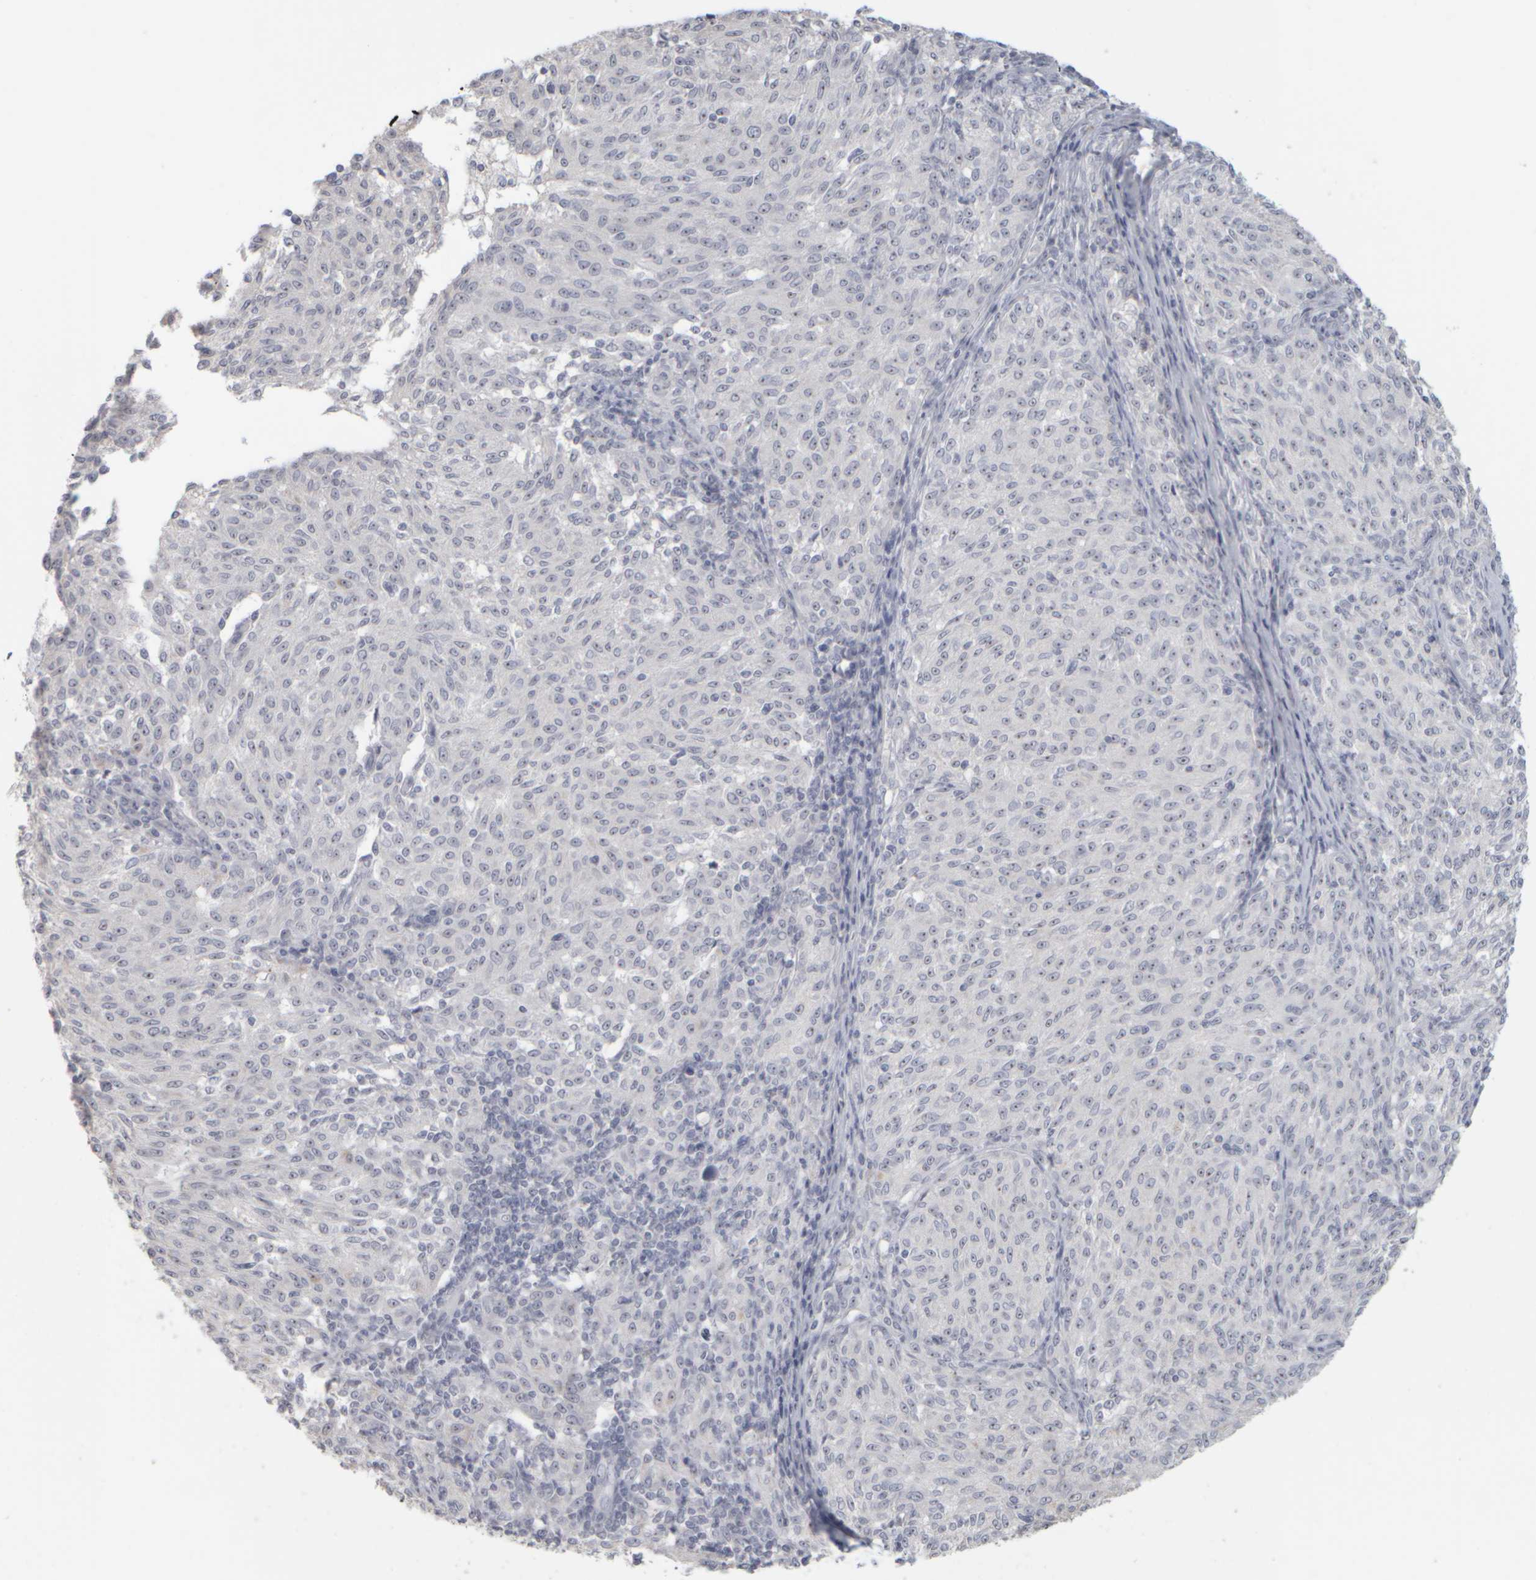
{"staining": {"intensity": "weak", "quantity": "25%-75%", "location": "nuclear"}, "tissue": "melanoma", "cell_type": "Tumor cells", "image_type": "cancer", "snomed": [{"axis": "morphology", "description": "Malignant melanoma, NOS"}, {"axis": "topography", "description": "Skin"}], "caption": "The histopathology image displays staining of melanoma, revealing weak nuclear protein staining (brown color) within tumor cells. The staining was performed using DAB, with brown indicating positive protein expression. Nuclei are stained blue with hematoxylin.", "gene": "DCXR", "patient": {"sex": "female", "age": 72}}